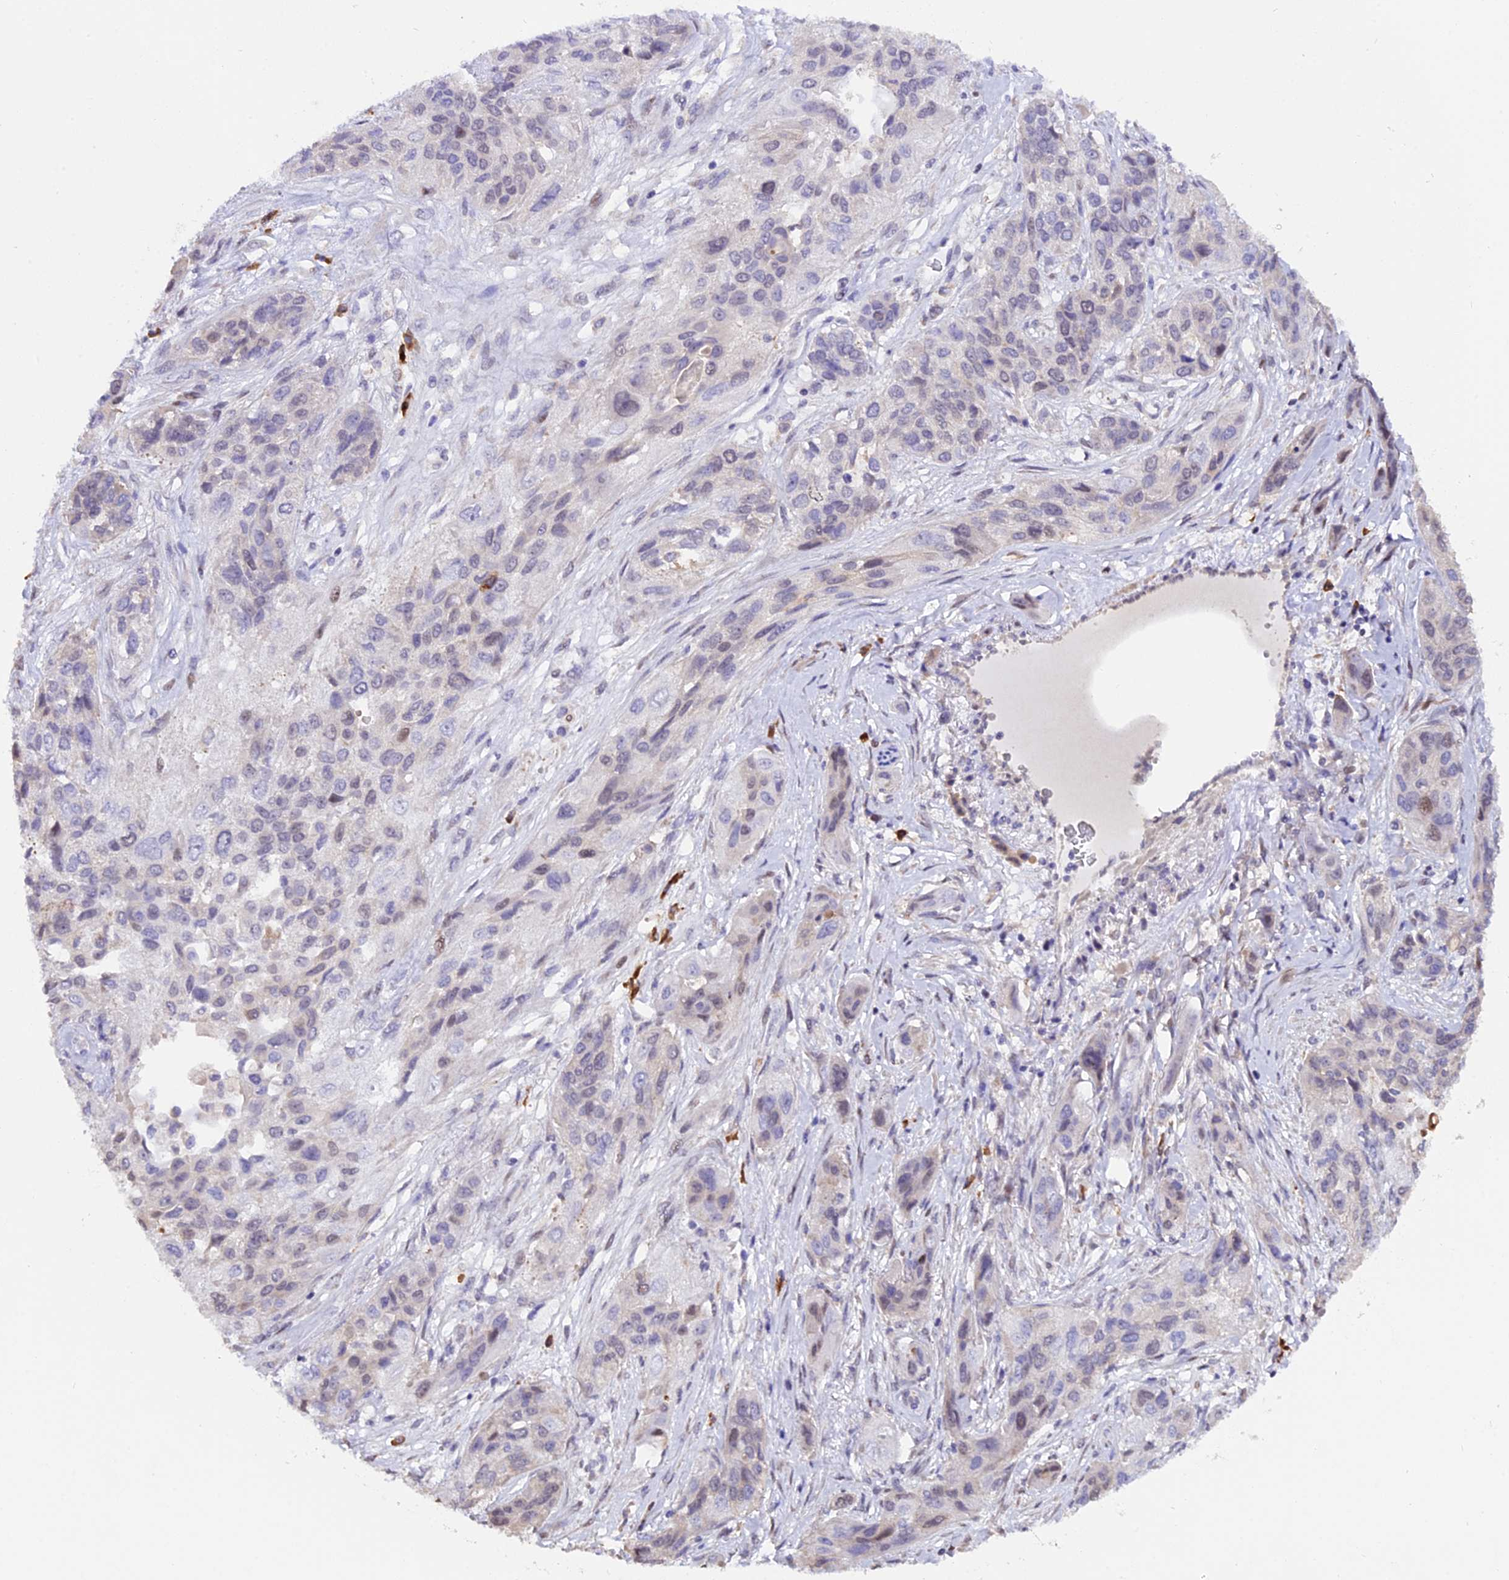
{"staining": {"intensity": "negative", "quantity": "none", "location": "none"}, "tissue": "lung cancer", "cell_type": "Tumor cells", "image_type": "cancer", "snomed": [{"axis": "morphology", "description": "Squamous cell carcinoma, NOS"}, {"axis": "topography", "description": "Lung"}], "caption": "Tumor cells show no significant protein staining in squamous cell carcinoma (lung).", "gene": "HERPUD1", "patient": {"sex": "female", "age": 70}}